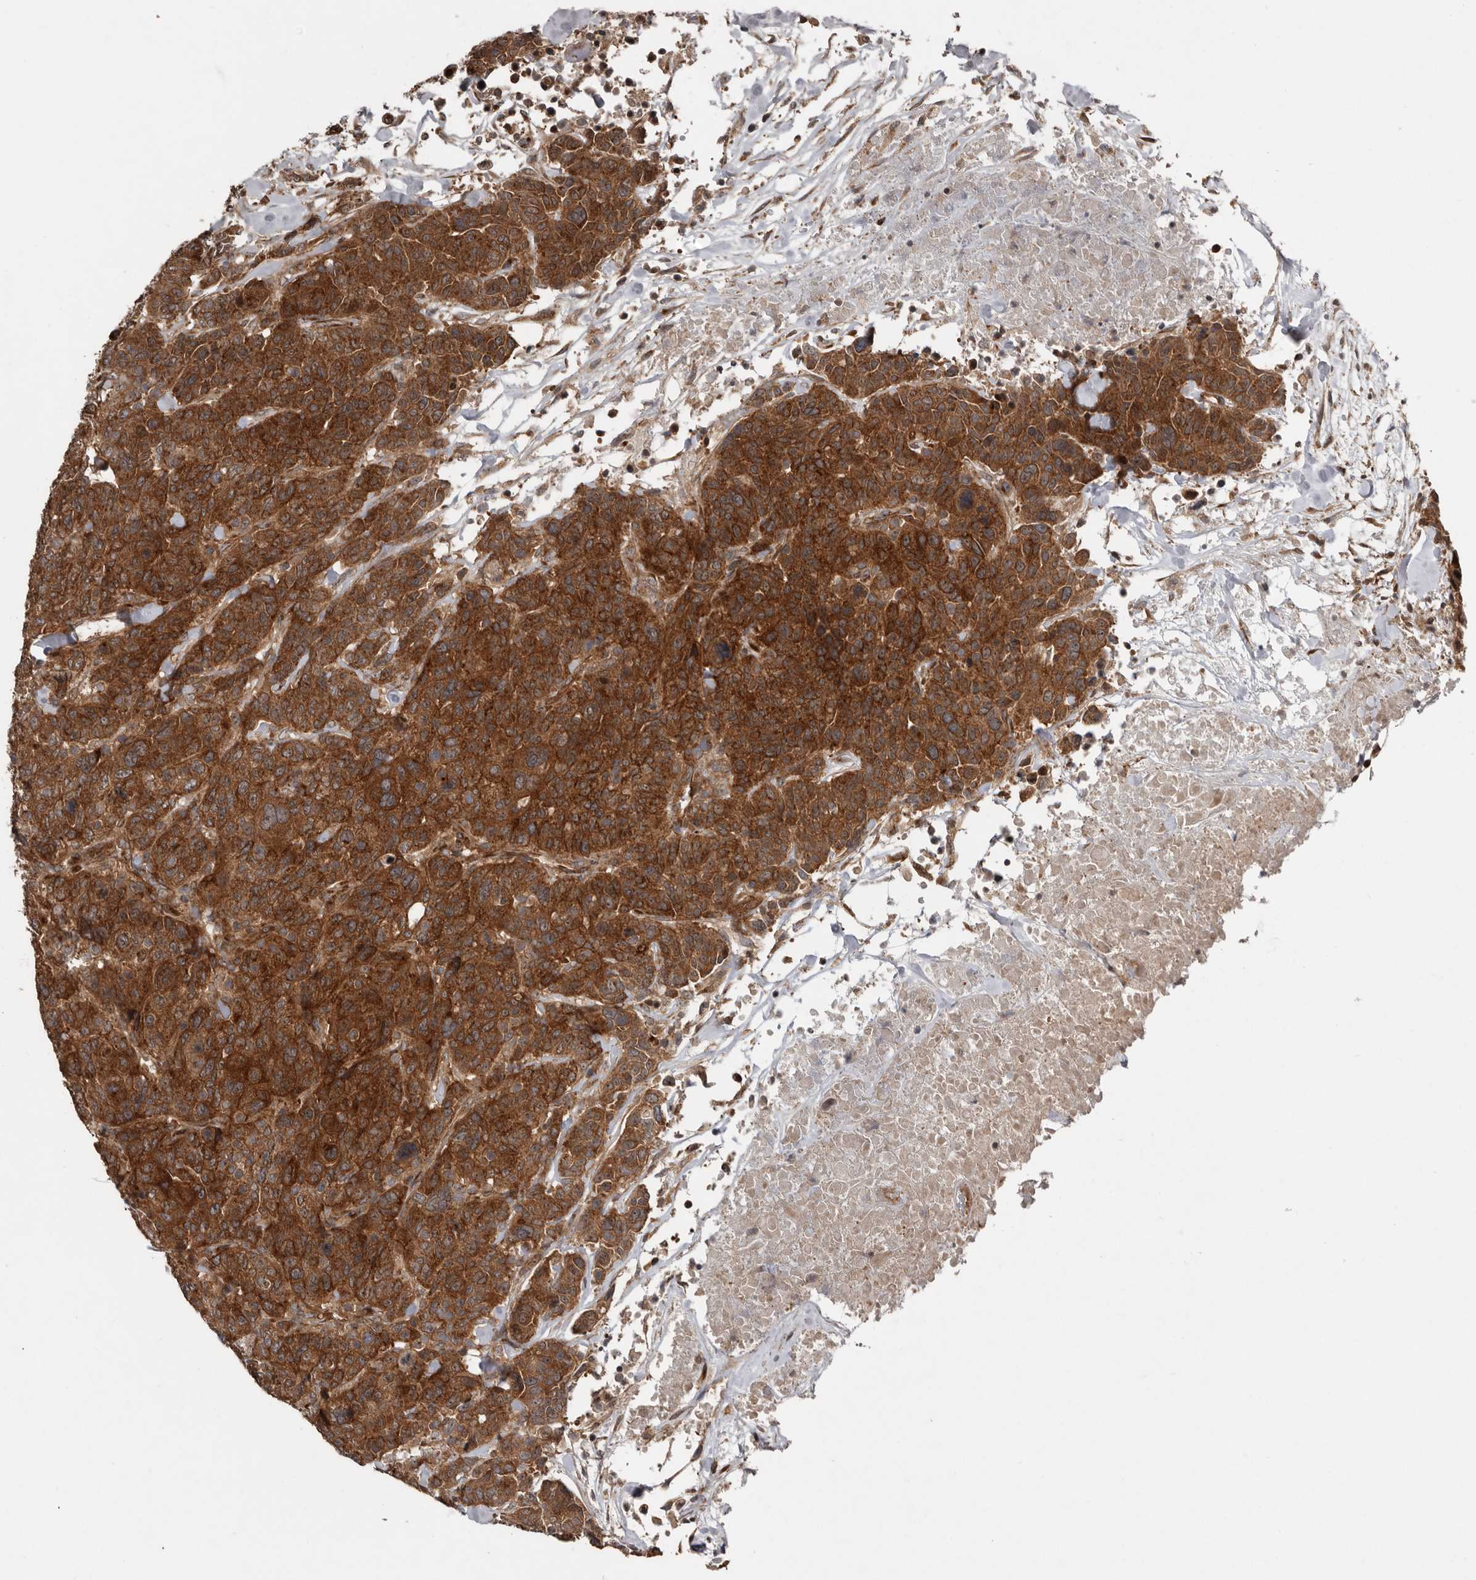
{"staining": {"intensity": "strong", "quantity": ">75%", "location": "cytoplasmic/membranous"}, "tissue": "breast cancer", "cell_type": "Tumor cells", "image_type": "cancer", "snomed": [{"axis": "morphology", "description": "Duct carcinoma"}, {"axis": "topography", "description": "Breast"}], "caption": "This photomicrograph exhibits immunohistochemistry (IHC) staining of human breast cancer (intraductal carcinoma), with high strong cytoplasmic/membranous staining in approximately >75% of tumor cells.", "gene": "CCDC190", "patient": {"sex": "female", "age": 37}}